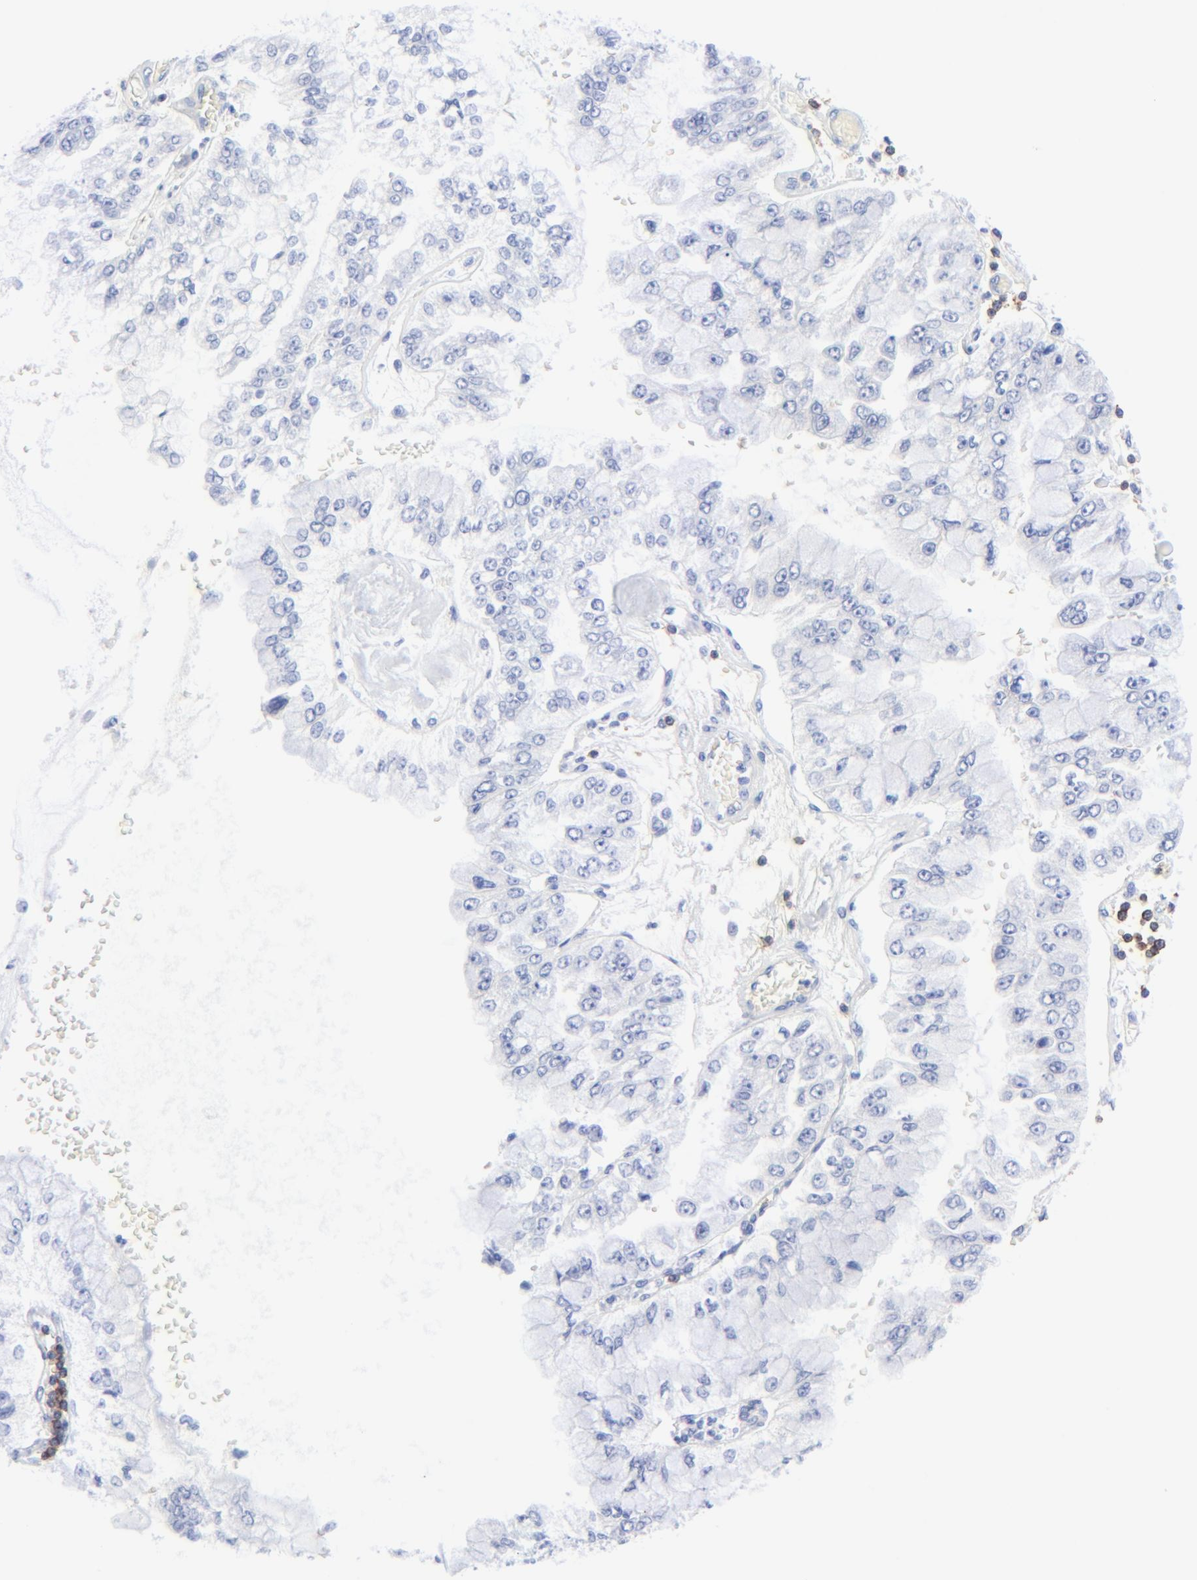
{"staining": {"intensity": "negative", "quantity": "none", "location": "none"}, "tissue": "liver cancer", "cell_type": "Tumor cells", "image_type": "cancer", "snomed": [{"axis": "morphology", "description": "Cholangiocarcinoma"}, {"axis": "topography", "description": "Liver"}], "caption": "High magnification brightfield microscopy of liver cancer stained with DAB (3,3'-diaminobenzidine) (brown) and counterstained with hematoxylin (blue): tumor cells show no significant staining.", "gene": "LCK", "patient": {"sex": "female", "age": 79}}